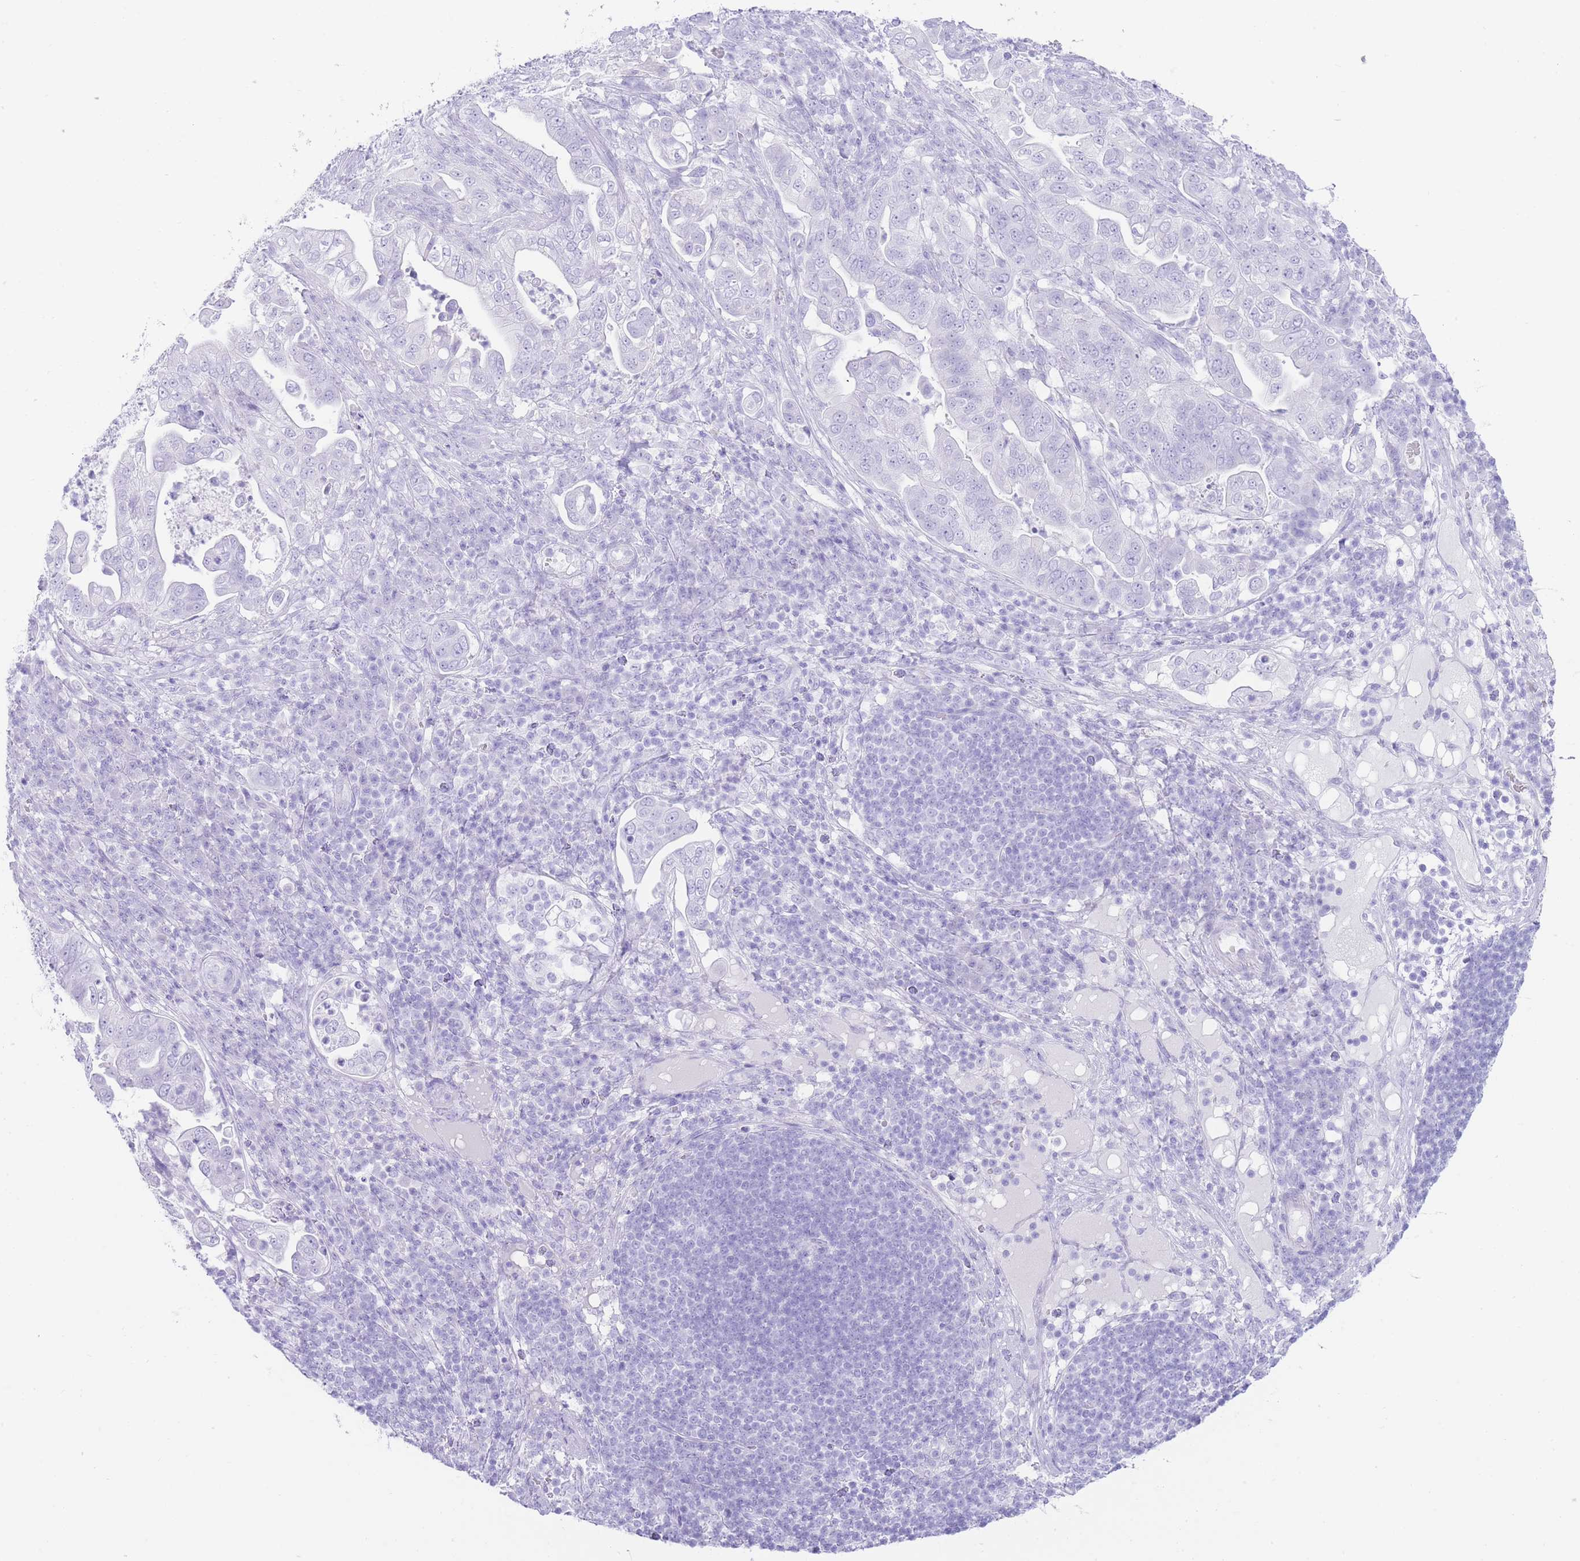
{"staining": {"intensity": "negative", "quantity": "none", "location": "none"}, "tissue": "pancreatic cancer", "cell_type": "Tumor cells", "image_type": "cancer", "snomed": [{"axis": "morphology", "description": "Adenocarcinoma, NOS"}, {"axis": "topography", "description": "Pancreas"}], "caption": "A histopathology image of human adenocarcinoma (pancreatic) is negative for staining in tumor cells.", "gene": "ELOA2", "patient": {"sex": "female", "age": 63}}